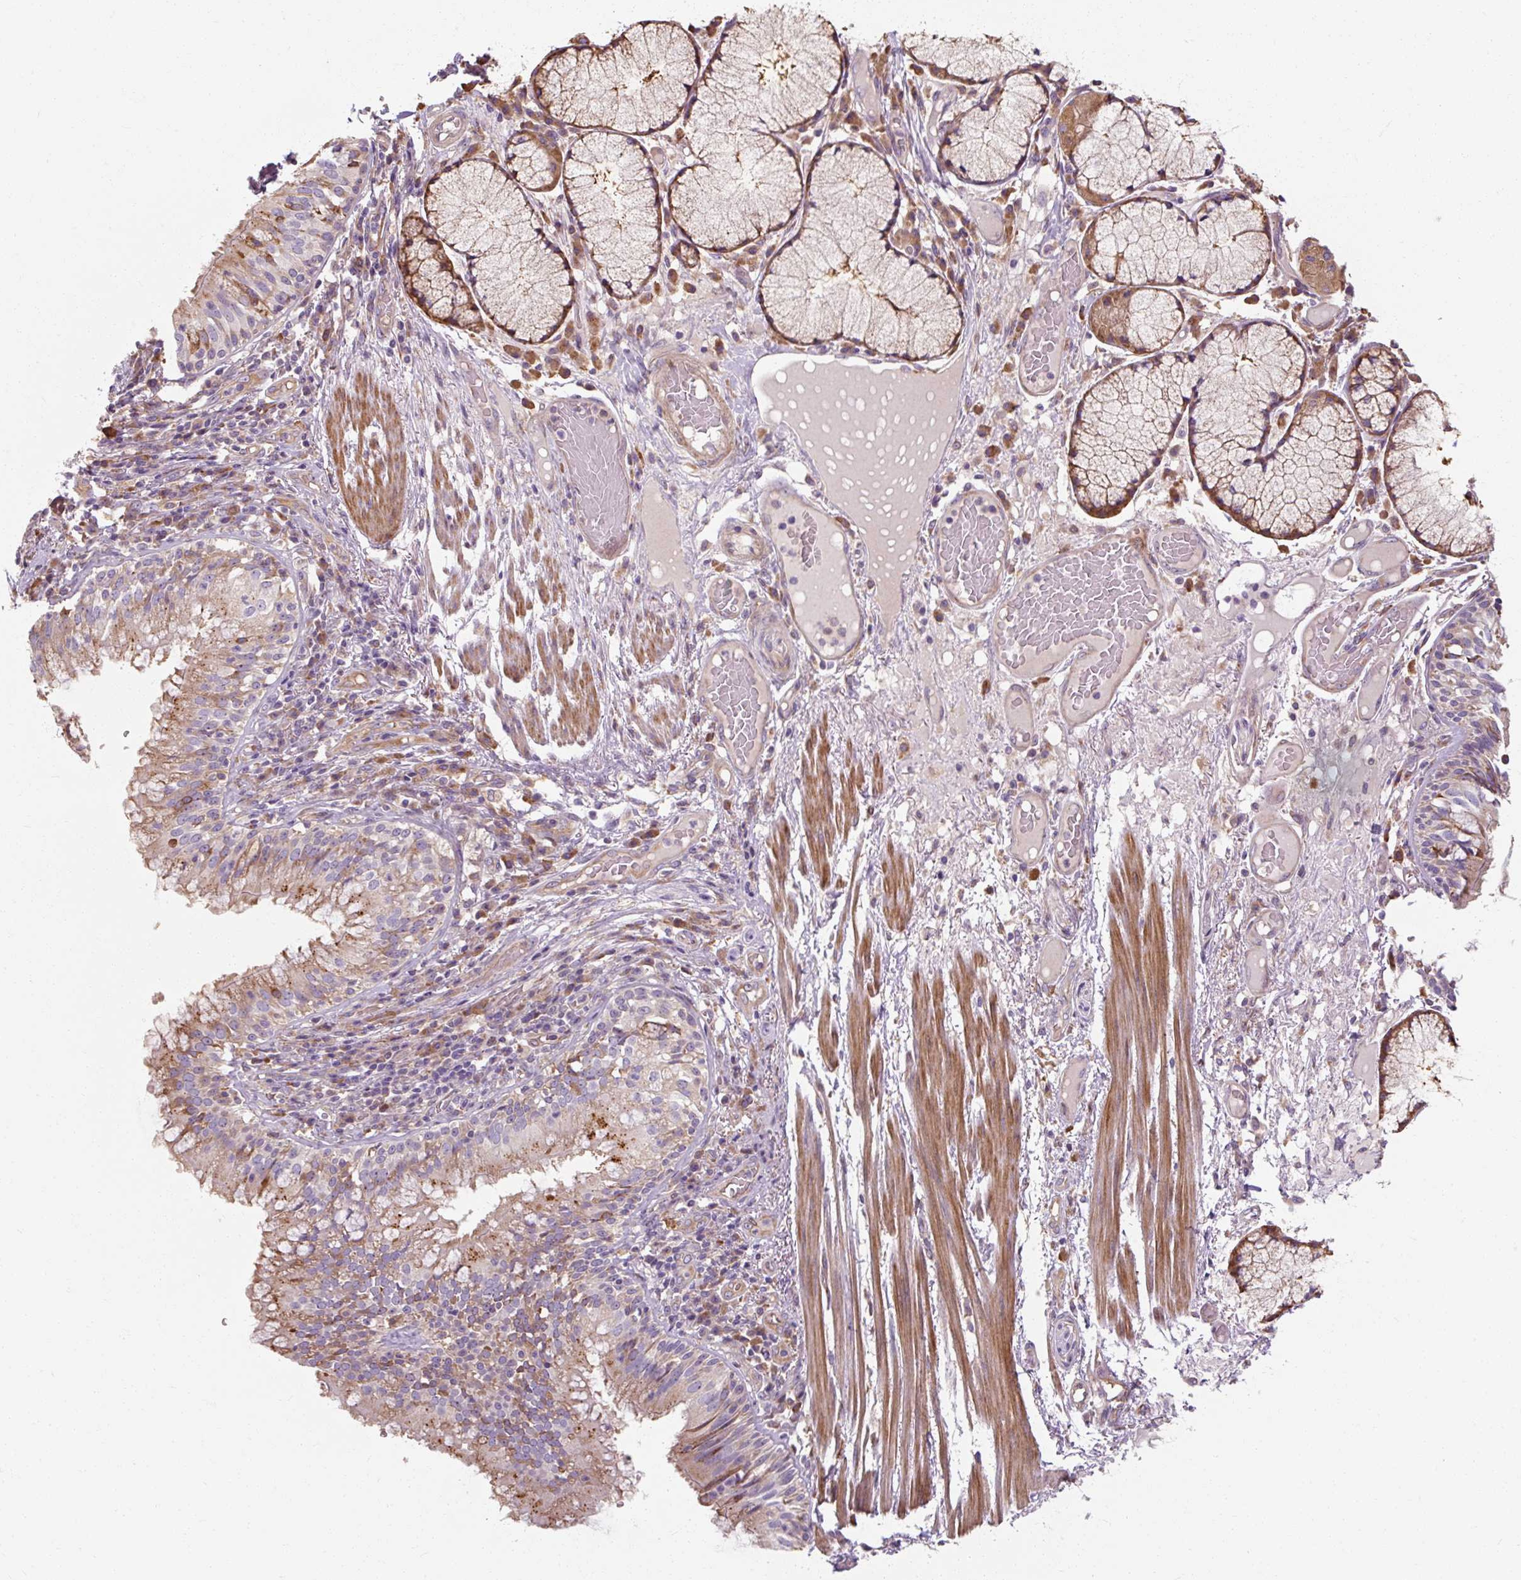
{"staining": {"intensity": "negative", "quantity": "none", "location": "none"}, "tissue": "adipose tissue", "cell_type": "Adipocytes", "image_type": "normal", "snomed": [{"axis": "morphology", "description": "Normal tissue, NOS"}, {"axis": "topography", "description": "Cartilage tissue"}, {"axis": "topography", "description": "Bronchus"}], "caption": "A micrograph of adipose tissue stained for a protein displays no brown staining in adipocytes.", "gene": "TBC1D4", "patient": {"sex": "male", "age": 56}}